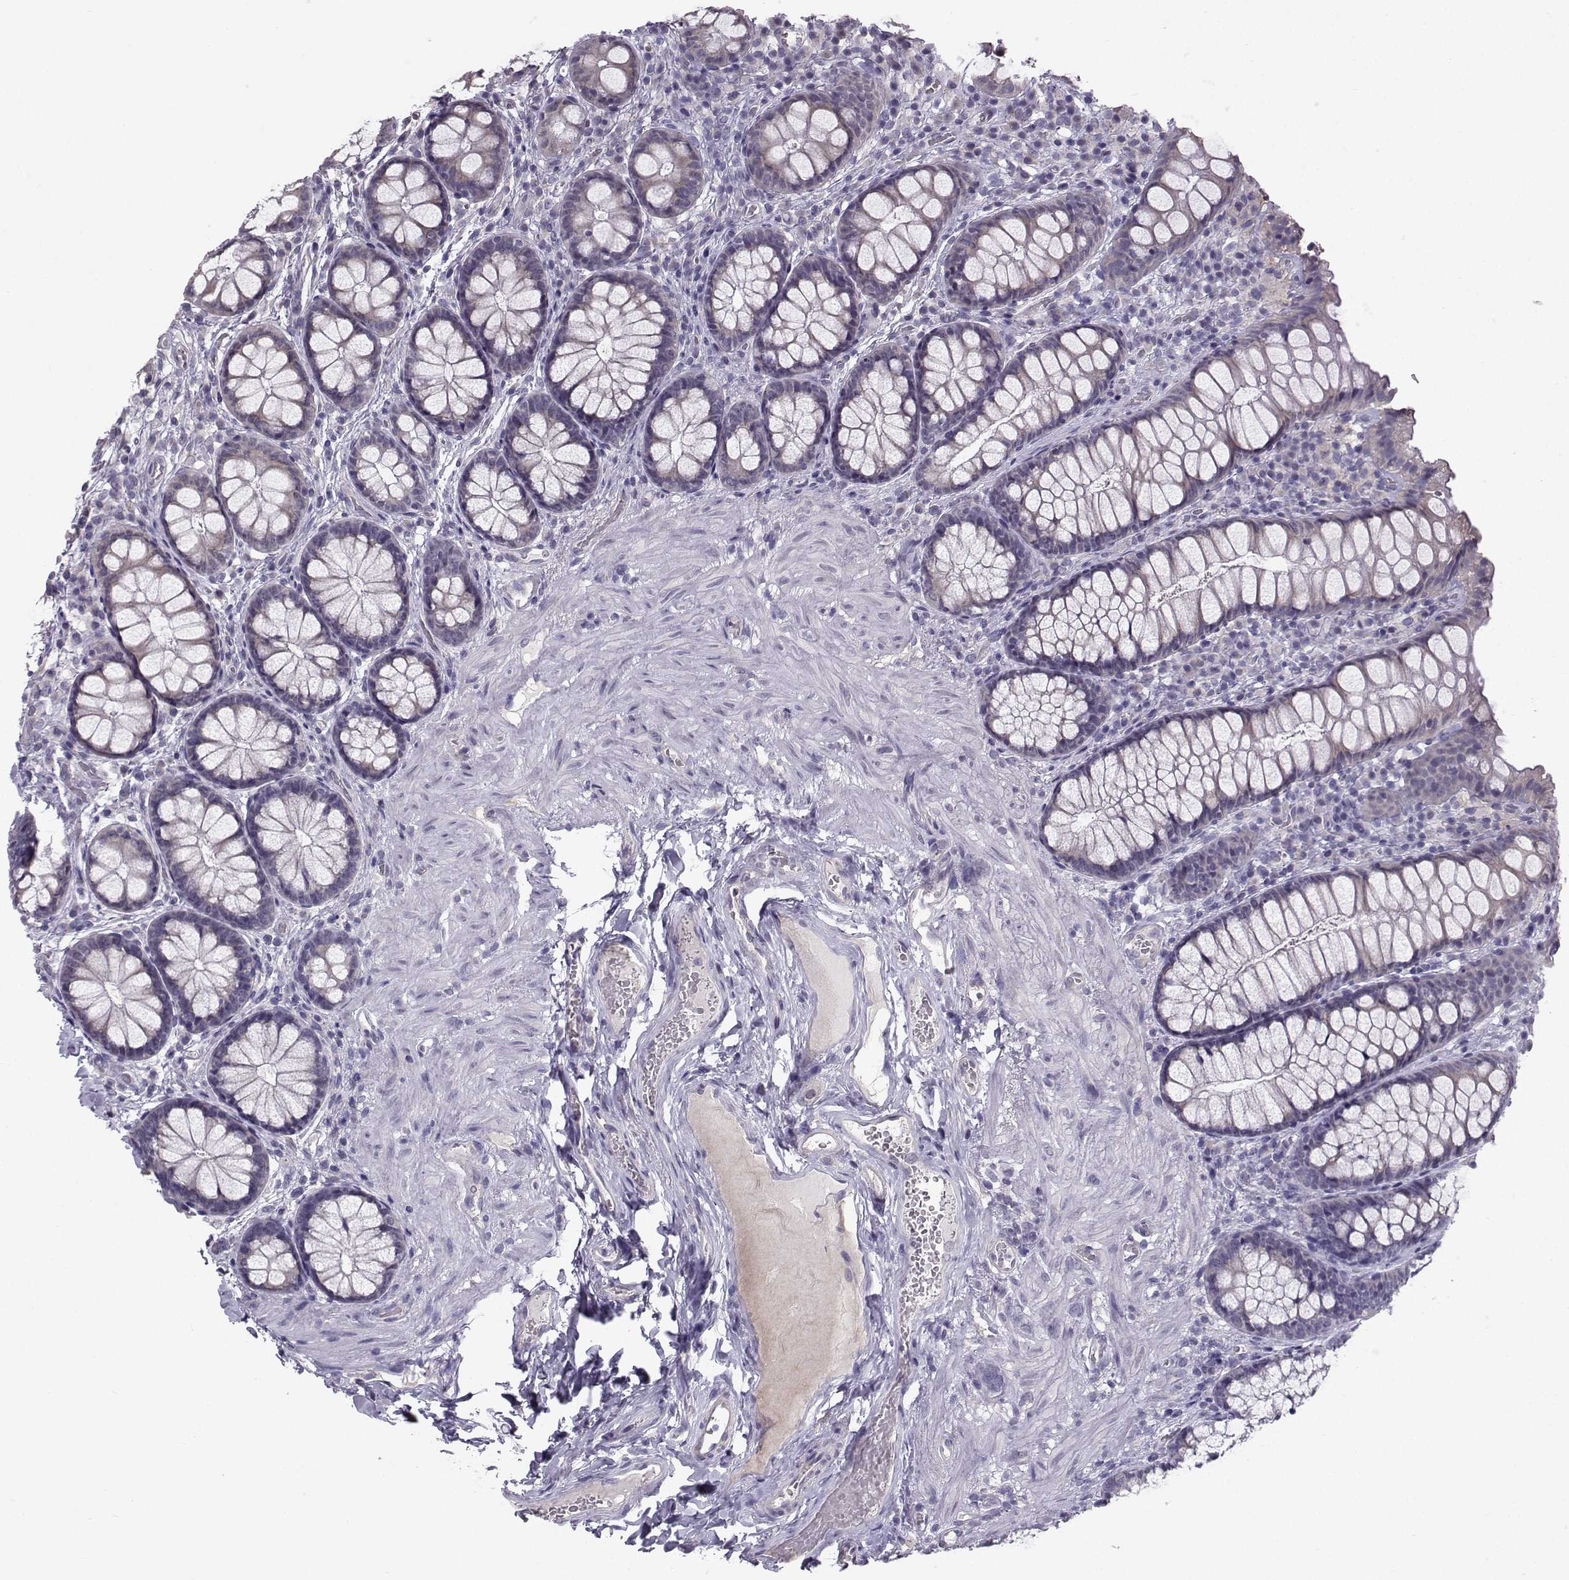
{"staining": {"intensity": "negative", "quantity": "none", "location": "none"}, "tissue": "colon", "cell_type": "Endothelial cells", "image_type": "normal", "snomed": [{"axis": "morphology", "description": "Normal tissue, NOS"}, {"axis": "topography", "description": "Colon"}], "caption": "IHC photomicrograph of normal colon: human colon stained with DAB demonstrates no significant protein expression in endothelial cells. Brightfield microscopy of immunohistochemistry stained with DAB (3,3'-diaminobenzidine) (brown) and hematoxylin (blue), captured at high magnification.", "gene": "TSPYL5", "patient": {"sex": "female", "age": 86}}